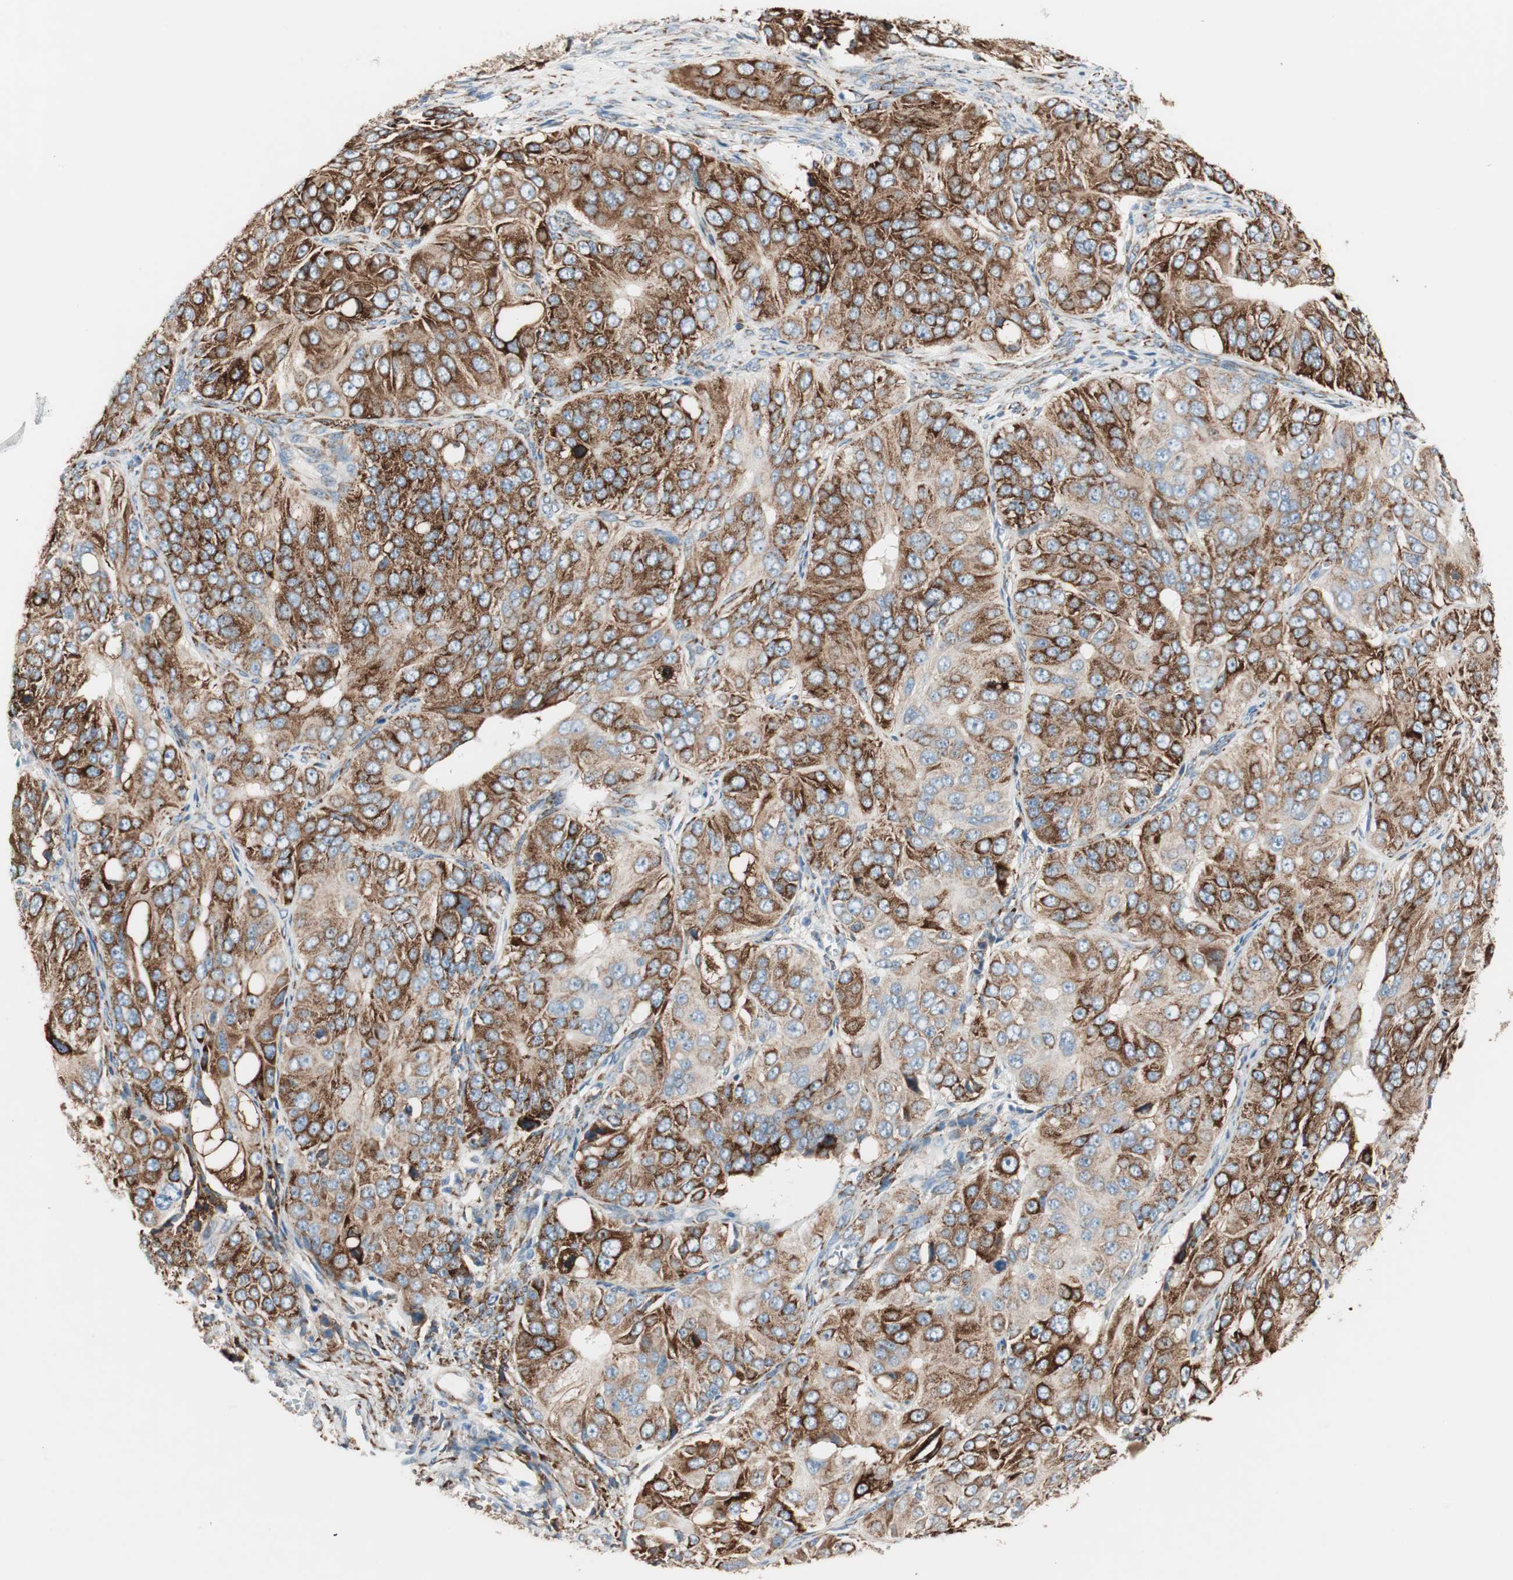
{"staining": {"intensity": "strong", "quantity": ">75%", "location": "cytoplasmic/membranous"}, "tissue": "ovarian cancer", "cell_type": "Tumor cells", "image_type": "cancer", "snomed": [{"axis": "morphology", "description": "Carcinoma, endometroid"}, {"axis": "topography", "description": "Ovary"}], "caption": "There is high levels of strong cytoplasmic/membranous positivity in tumor cells of ovarian cancer, as demonstrated by immunohistochemical staining (brown color).", "gene": "P4HTM", "patient": {"sex": "female", "age": 51}}